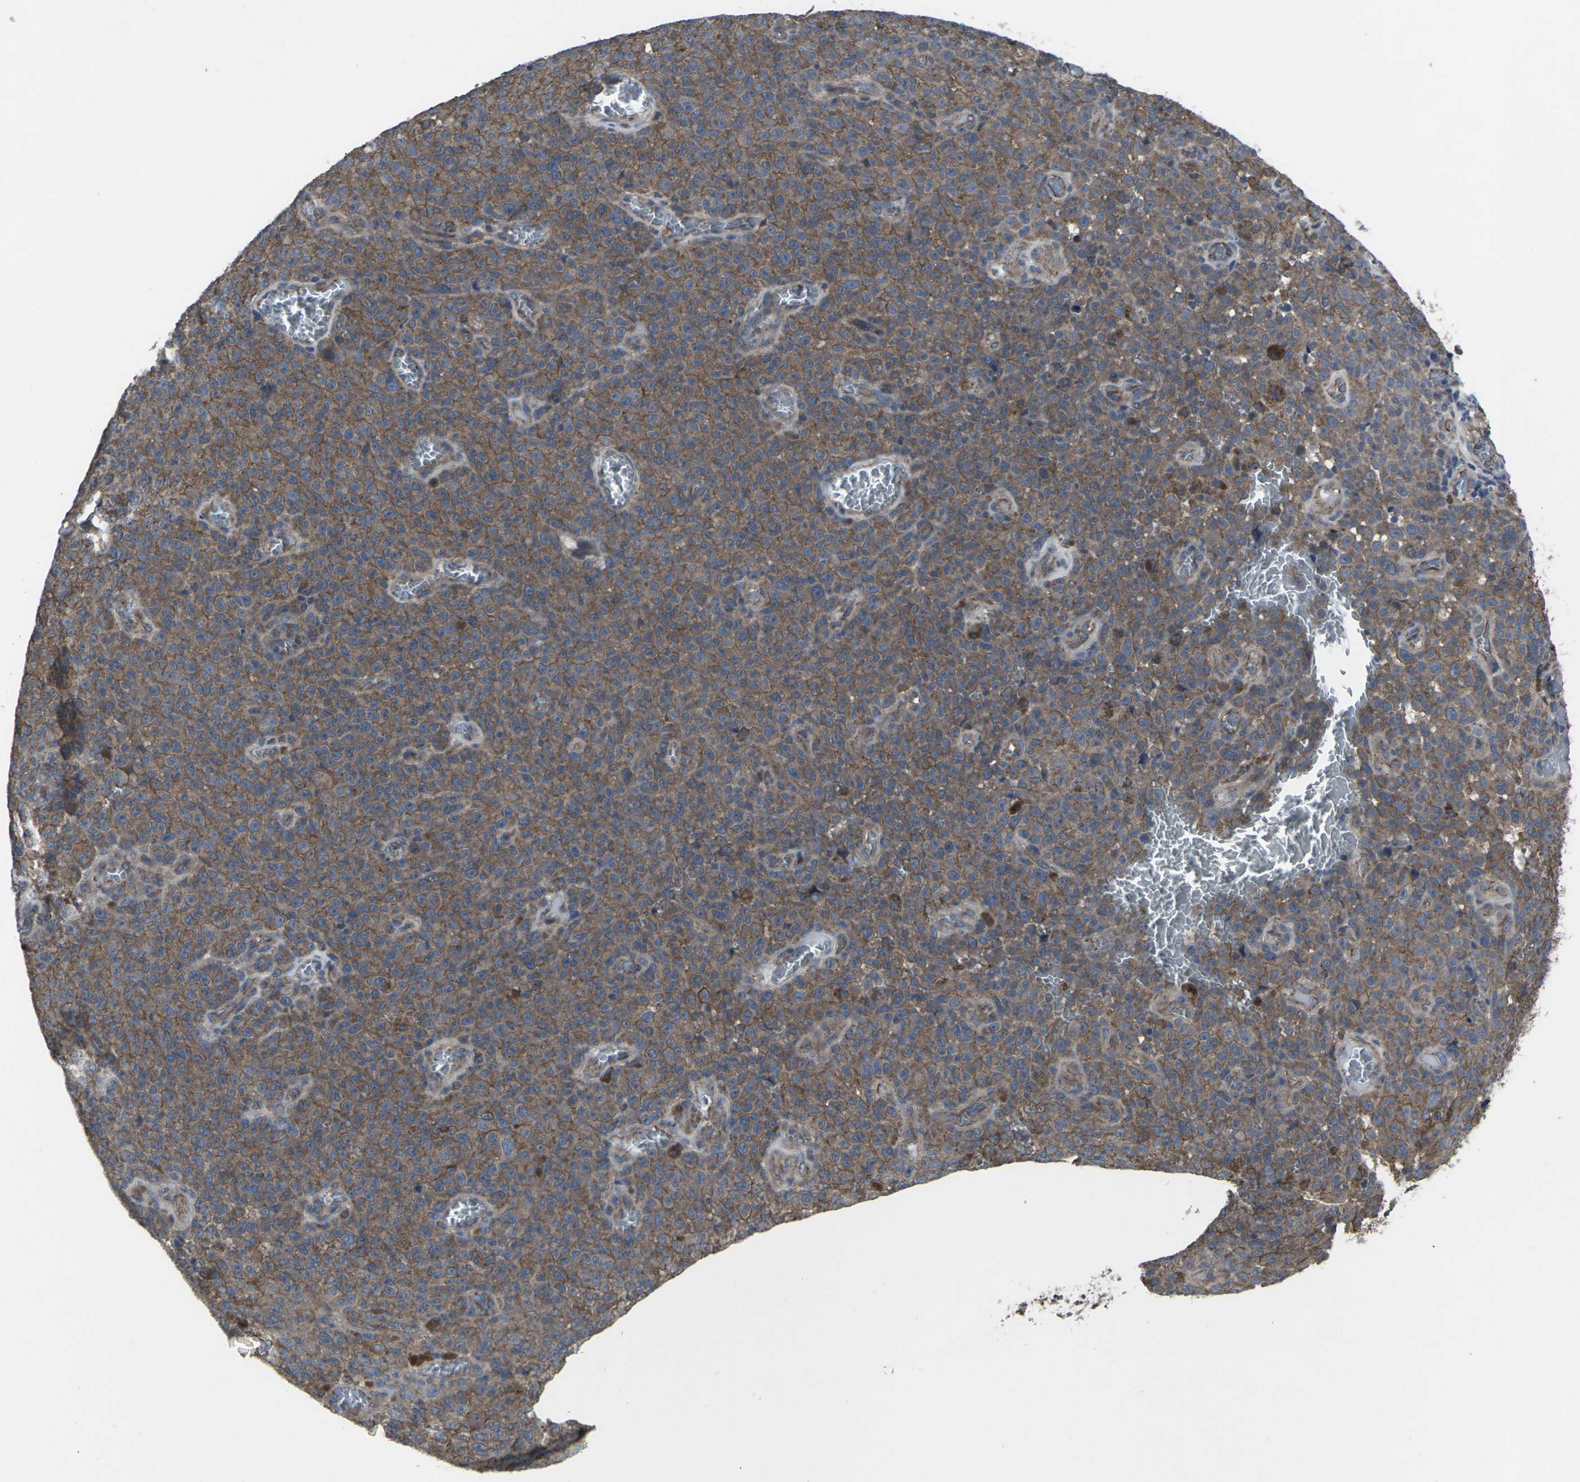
{"staining": {"intensity": "moderate", "quantity": ">75%", "location": "cytoplasmic/membranous"}, "tissue": "melanoma", "cell_type": "Tumor cells", "image_type": "cancer", "snomed": [{"axis": "morphology", "description": "Malignant melanoma, NOS"}, {"axis": "topography", "description": "Skin"}], "caption": "Tumor cells exhibit medium levels of moderate cytoplasmic/membranous expression in about >75% of cells in melanoma.", "gene": "MAPKAPK2", "patient": {"sex": "female", "age": 82}}